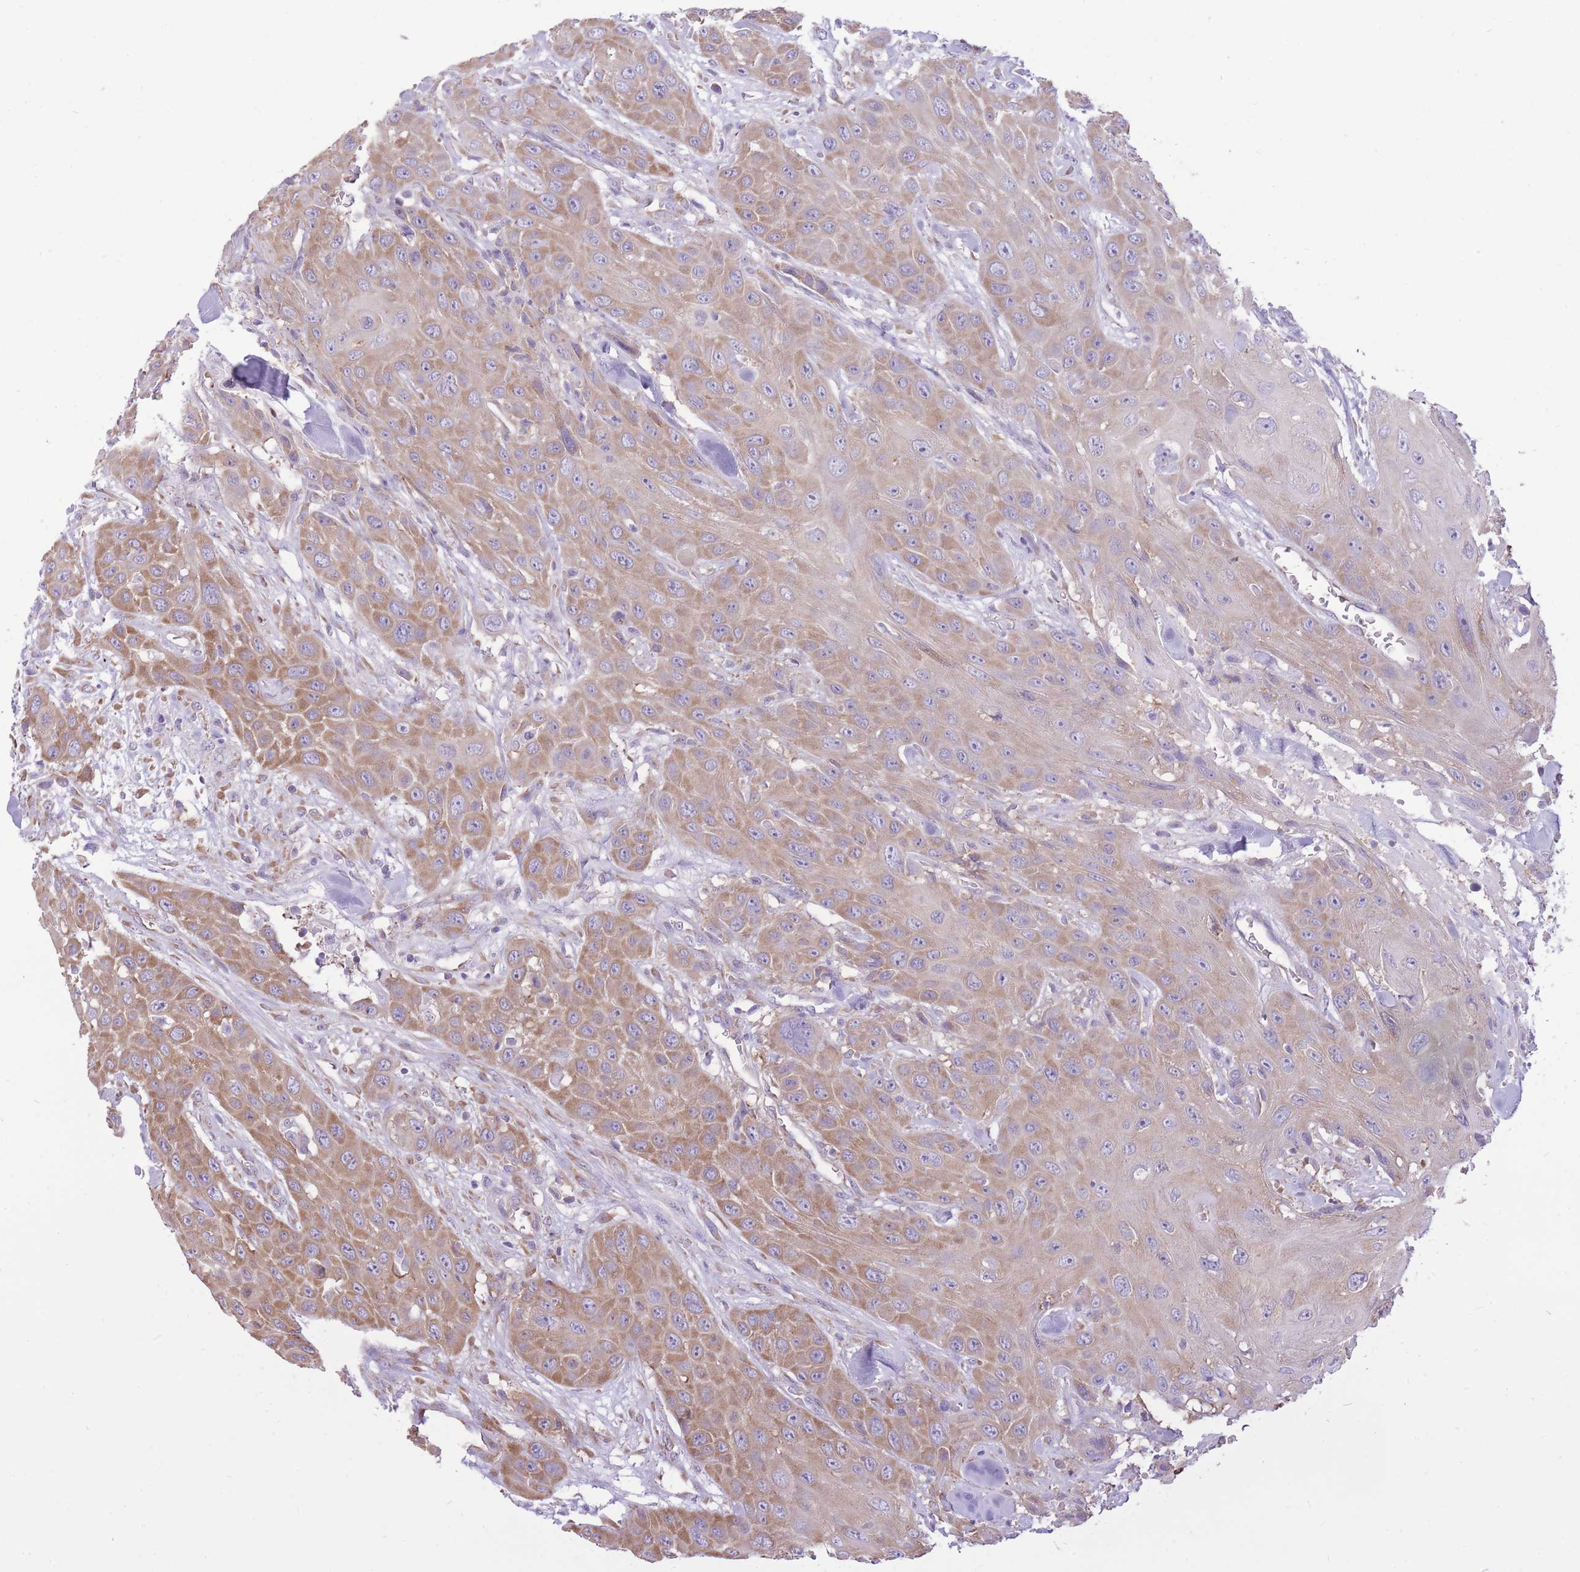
{"staining": {"intensity": "moderate", "quantity": "25%-75%", "location": "cytoplasmic/membranous"}, "tissue": "head and neck cancer", "cell_type": "Tumor cells", "image_type": "cancer", "snomed": [{"axis": "morphology", "description": "Squamous cell carcinoma, NOS"}, {"axis": "topography", "description": "Head-Neck"}], "caption": "About 25%-75% of tumor cells in squamous cell carcinoma (head and neck) show moderate cytoplasmic/membranous protein positivity as visualized by brown immunohistochemical staining.", "gene": "ZNF501", "patient": {"sex": "male", "age": 81}}